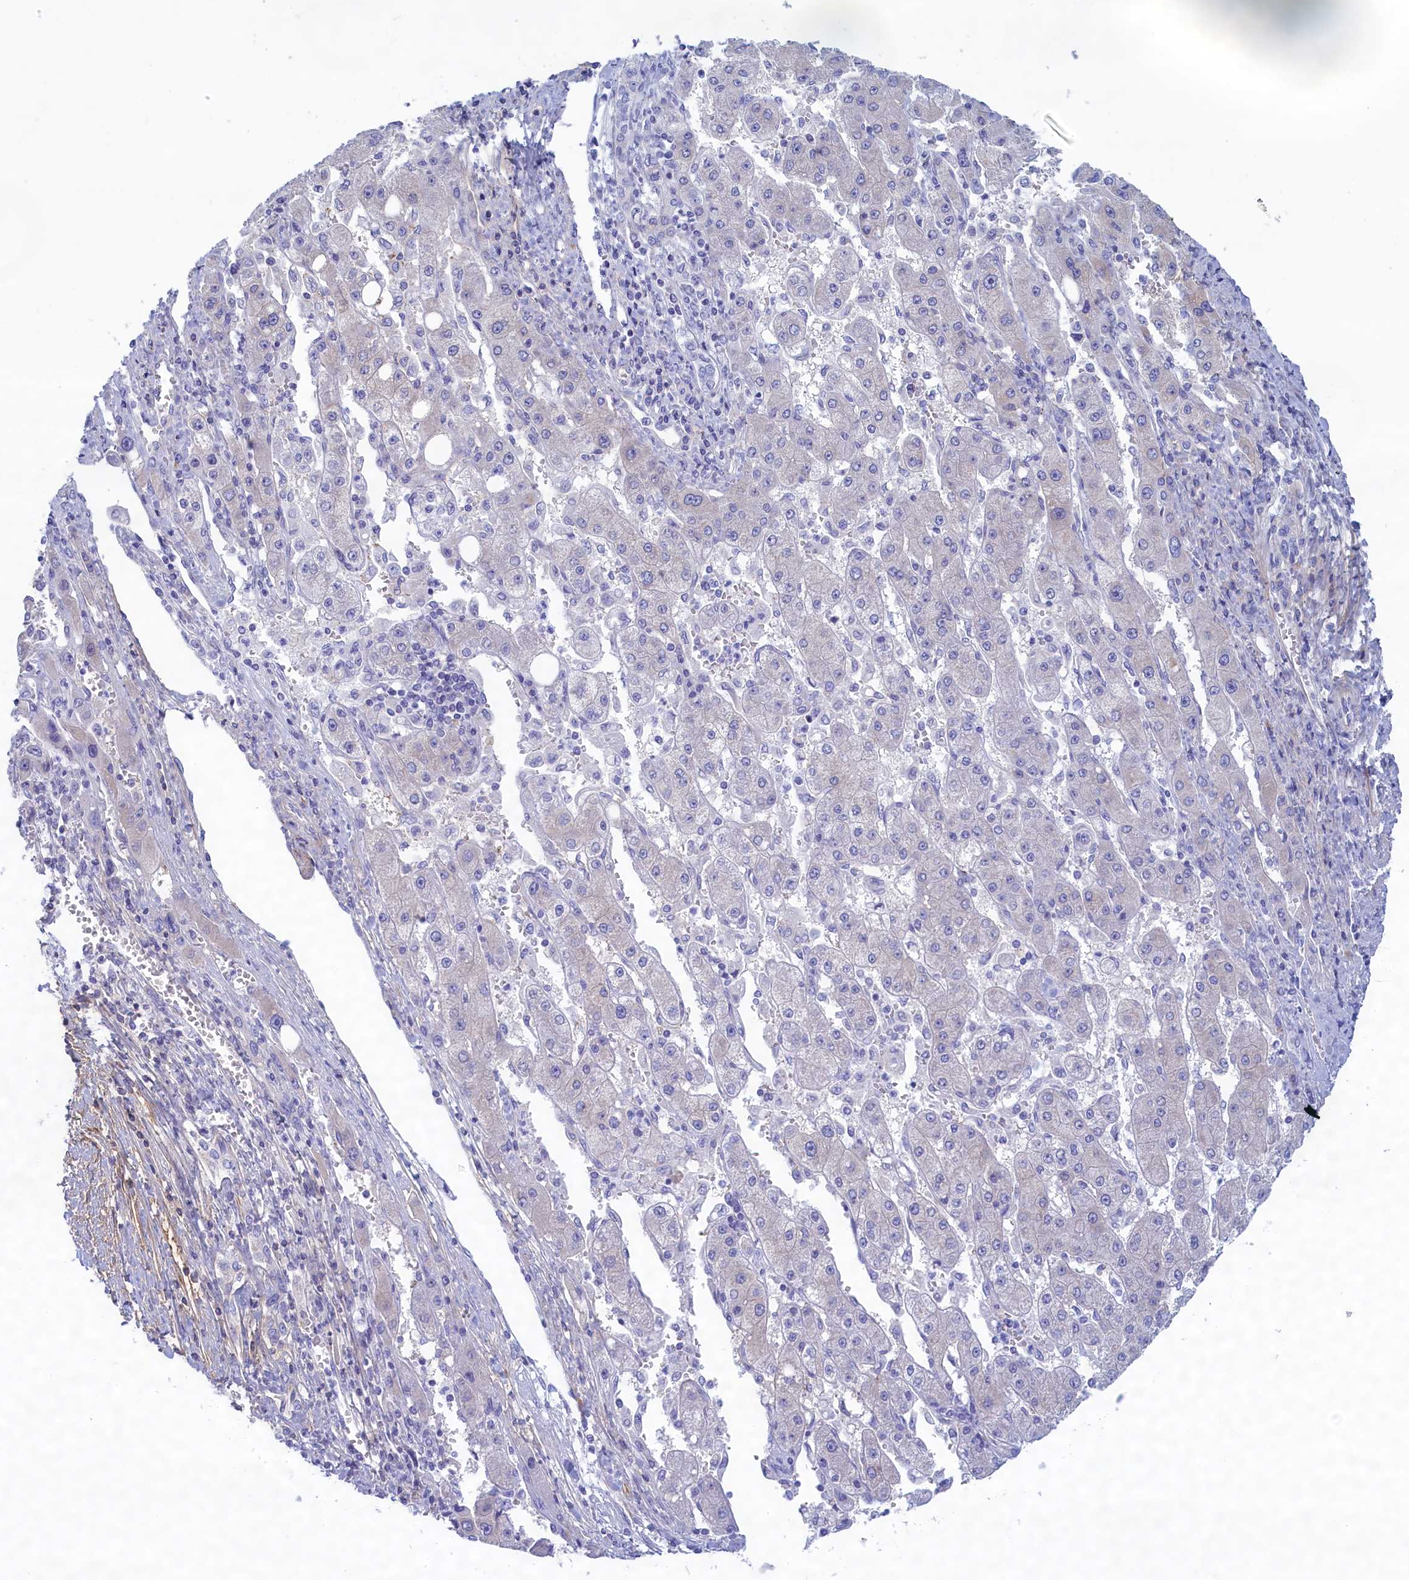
{"staining": {"intensity": "negative", "quantity": "none", "location": "none"}, "tissue": "liver cancer", "cell_type": "Tumor cells", "image_type": "cancer", "snomed": [{"axis": "morphology", "description": "Carcinoma, Hepatocellular, NOS"}, {"axis": "topography", "description": "Liver"}], "caption": "Immunohistochemistry (IHC) of human liver cancer demonstrates no staining in tumor cells.", "gene": "MPV17L2", "patient": {"sex": "female", "age": 73}}